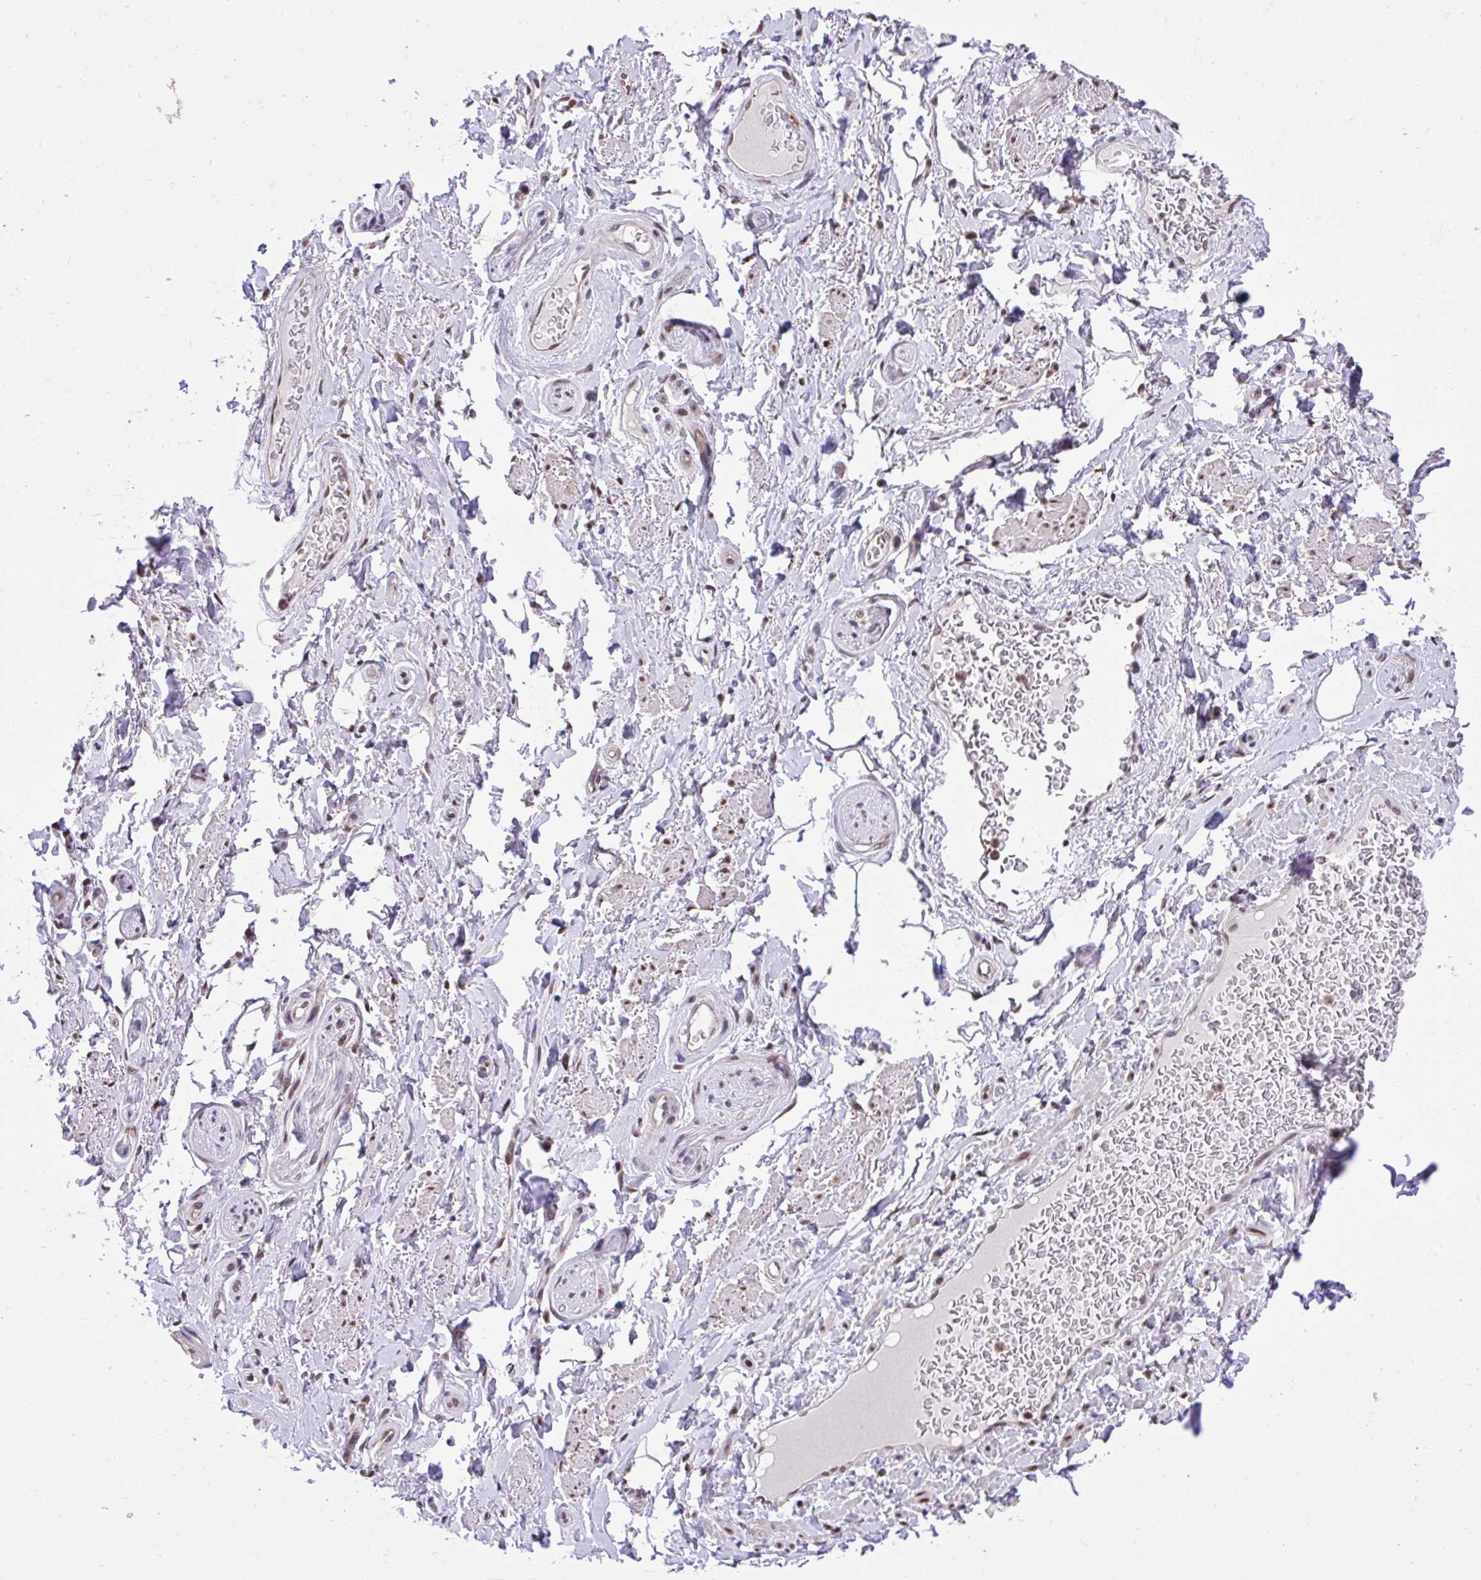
{"staining": {"intensity": "weak", "quantity": ">75%", "location": "nuclear"}, "tissue": "soft tissue", "cell_type": "Fibroblasts", "image_type": "normal", "snomed": [{"axis": "morphology", "description": "Normal tissue, NOS"}, {"axis": "topography", "description": "Peripheral nerve tissue"}], "caption": "Protein analysis of unremarkable soft tissue displays weak nuclear expression in about >75% of fibroblasts.", "gene": "GLIS3", "patient": {"sex": "male", "age": 51}}